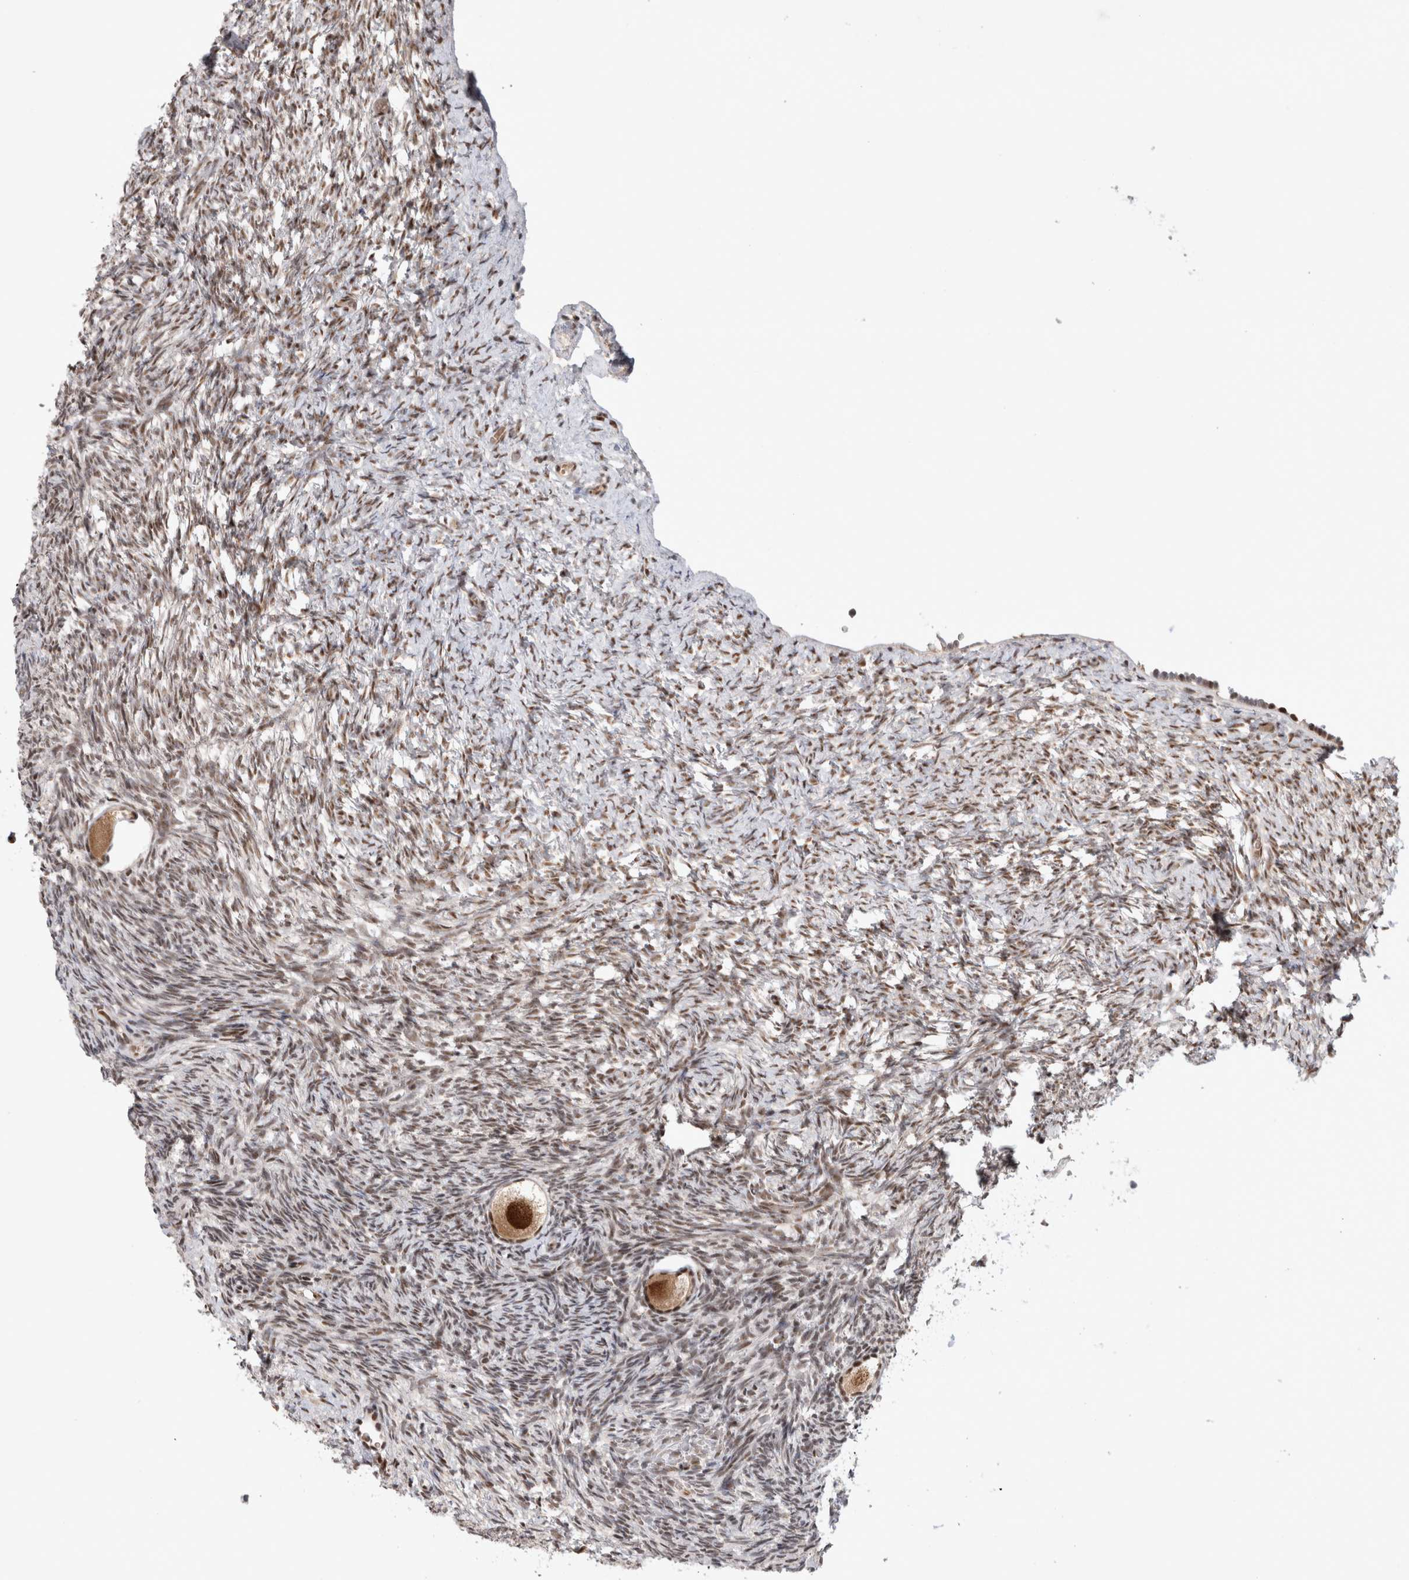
{"staining": {"intensity": "strong", "quantity": ">75%", "location": "nuclear"}, "tissue": "ovary", "cell_type": "Follicle cells", "image_type": "normal", "snomed": [{"axis": "morphology", "description": "Normal tissue, NOS"}, {"axis": "topography", "description": "Ovary"}], "caption": "The immunohistochemical stain shows strong nuclear expression in follicle cells of normal ovary.", "gene": "HESX1", "patient": {"sex": "female", "age": 34}}